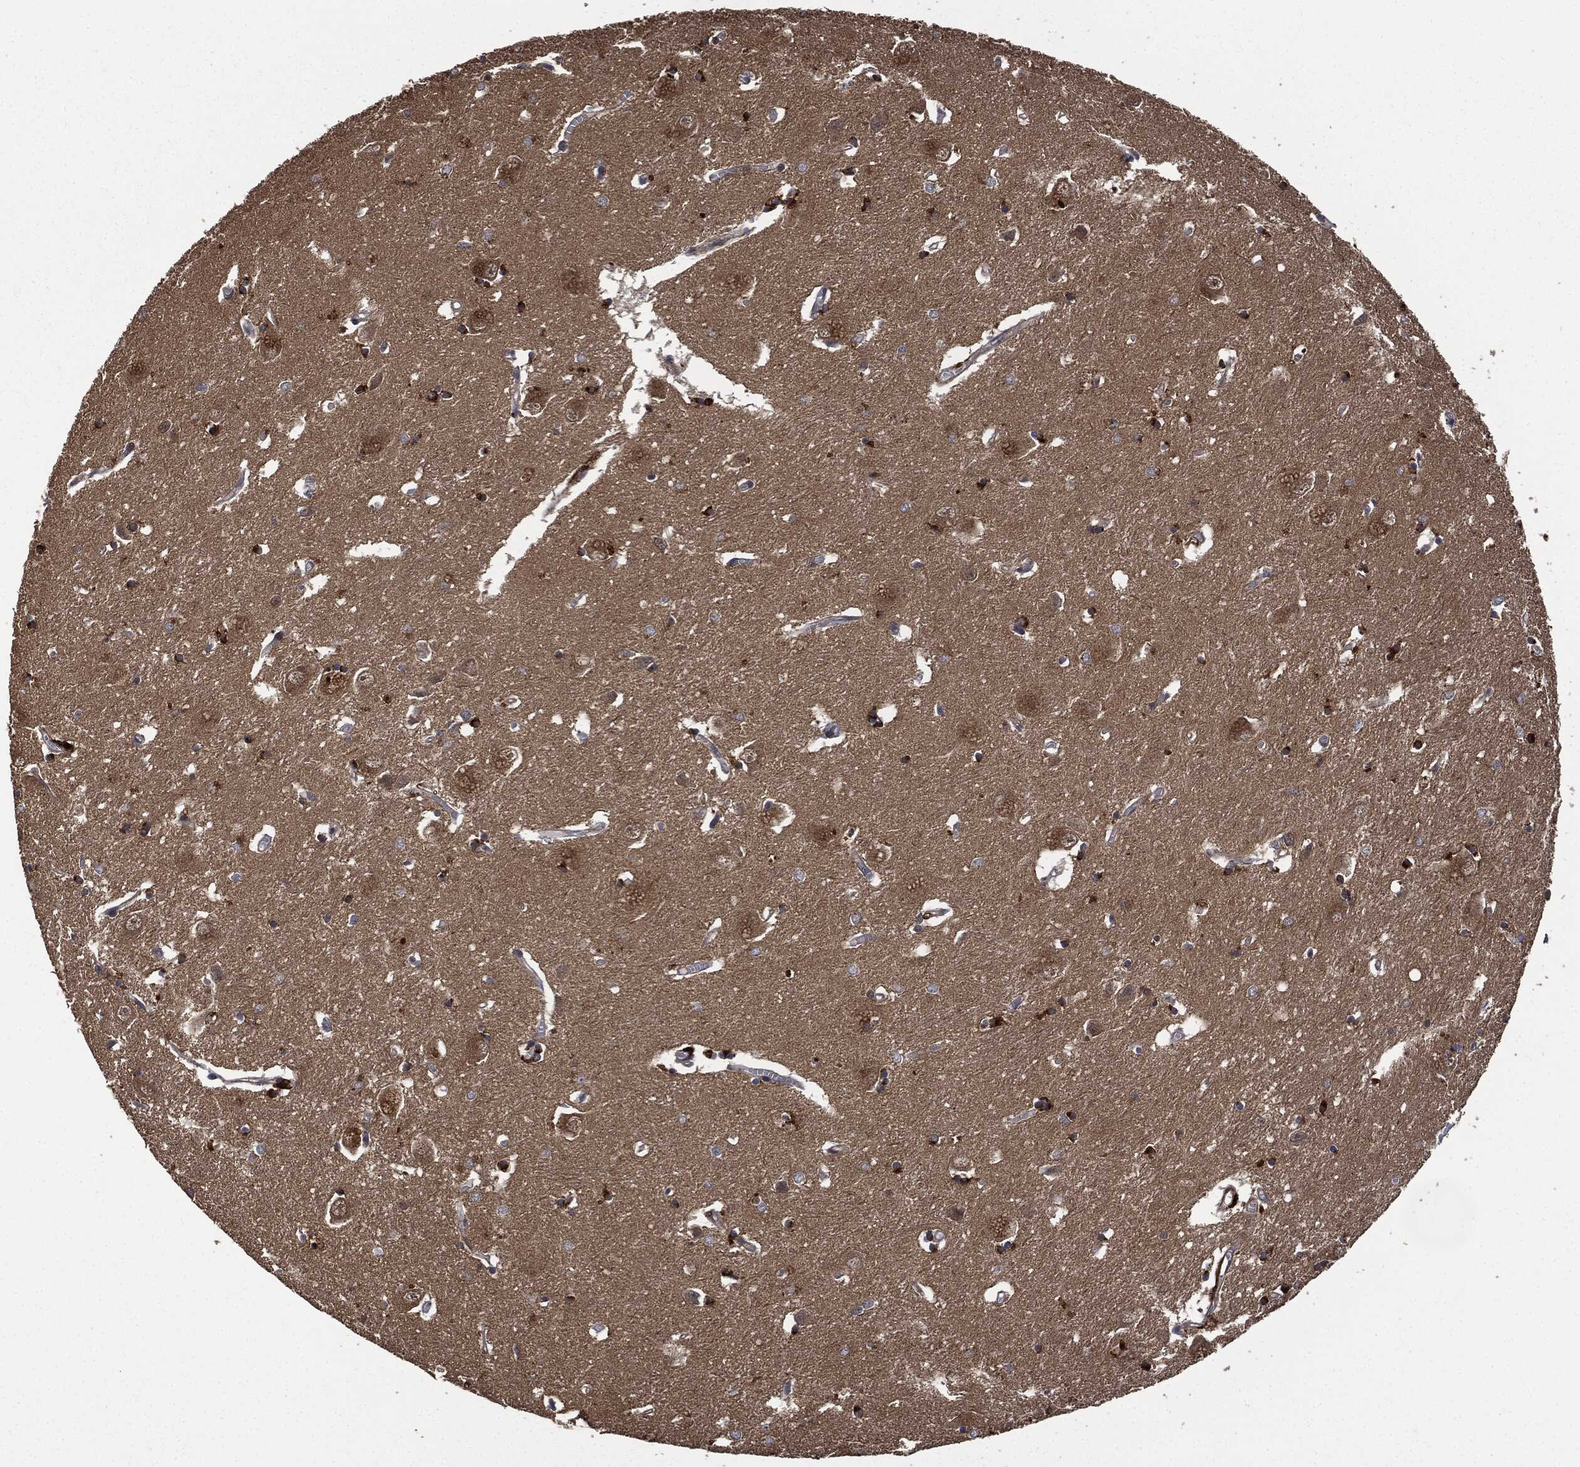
{"staining": {"intensity": "negative", "quantity": "none", "location": "none"}, "tissue": "caudate", "cell_type": "Glial cells", "image_type": "normal", "snomed": [{"axis": "morphology", "description": "Normal tissue, NOS"}, {"axis": "topography", "description": "Lateral ventricle wall"}], "caption": "Immunohistochemical staining of benign caudate shows no significant expression in glial cells. (DAB immunohistochemistry (IHC) visualized using brightfield microscopy, high magnification).", "gene": "CRABP2", "patient": {"sex": "male", "age": 54}}